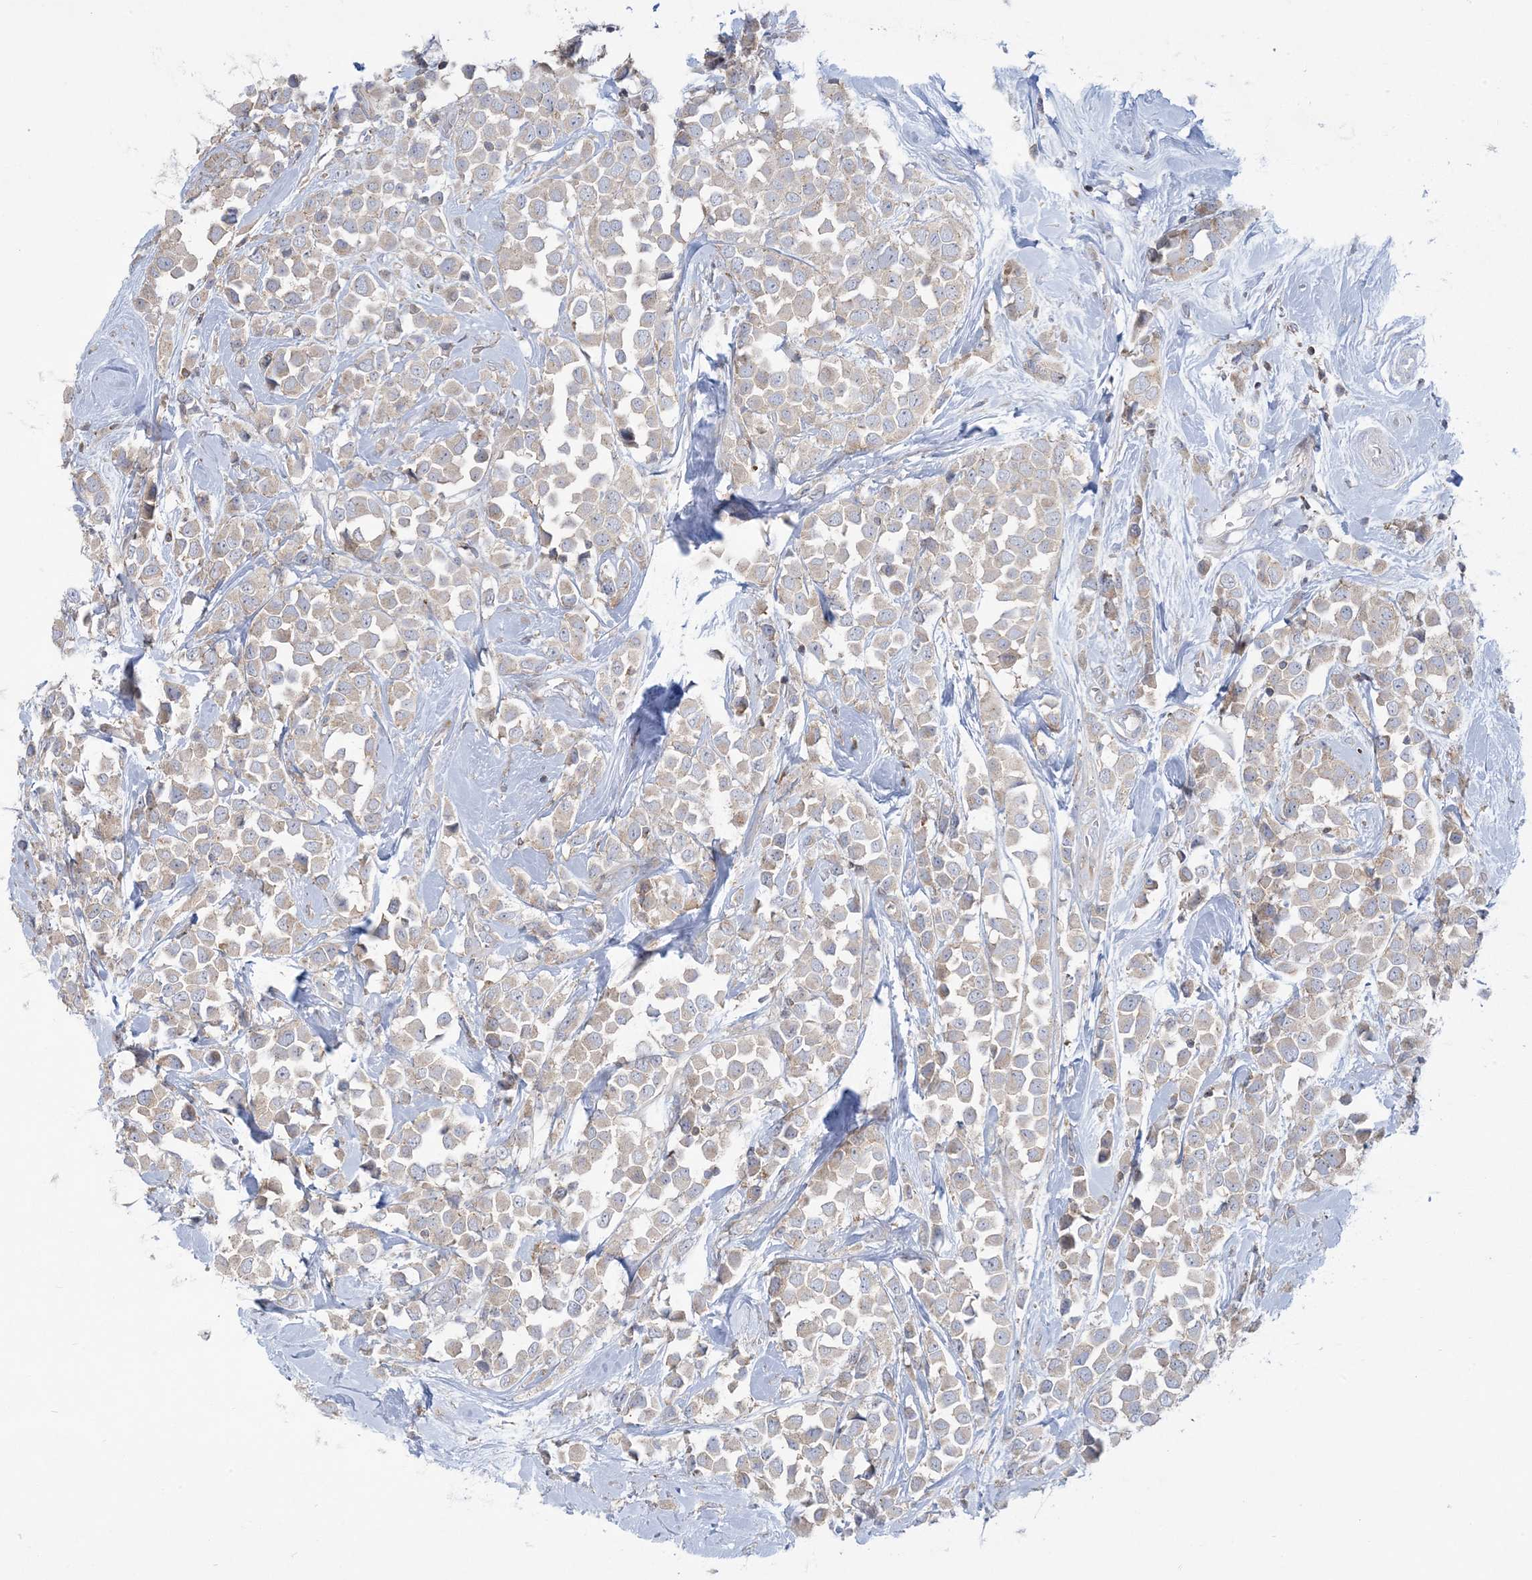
{"staining": {"intensity": "weak", "quantity": "25%-75%", "location": "cytoplasmic/membranous"}, "tissue": "breast cancer", "cell_type": "Tumor cells", "image_type": "cancer", "snomed": [{"axis": "morphology", "description": "Duct carcinoma"}, {"axis": "topography", "description": "Breast"}], "caption": "This is an image of immunohistochemistry (IHC) staining of breast cancer, which shows weak positivity in the cytoplasmic/membranous of tumor cells.", "gene": "SLAMF9", "patient": {"sex": "female", "age": 61}}